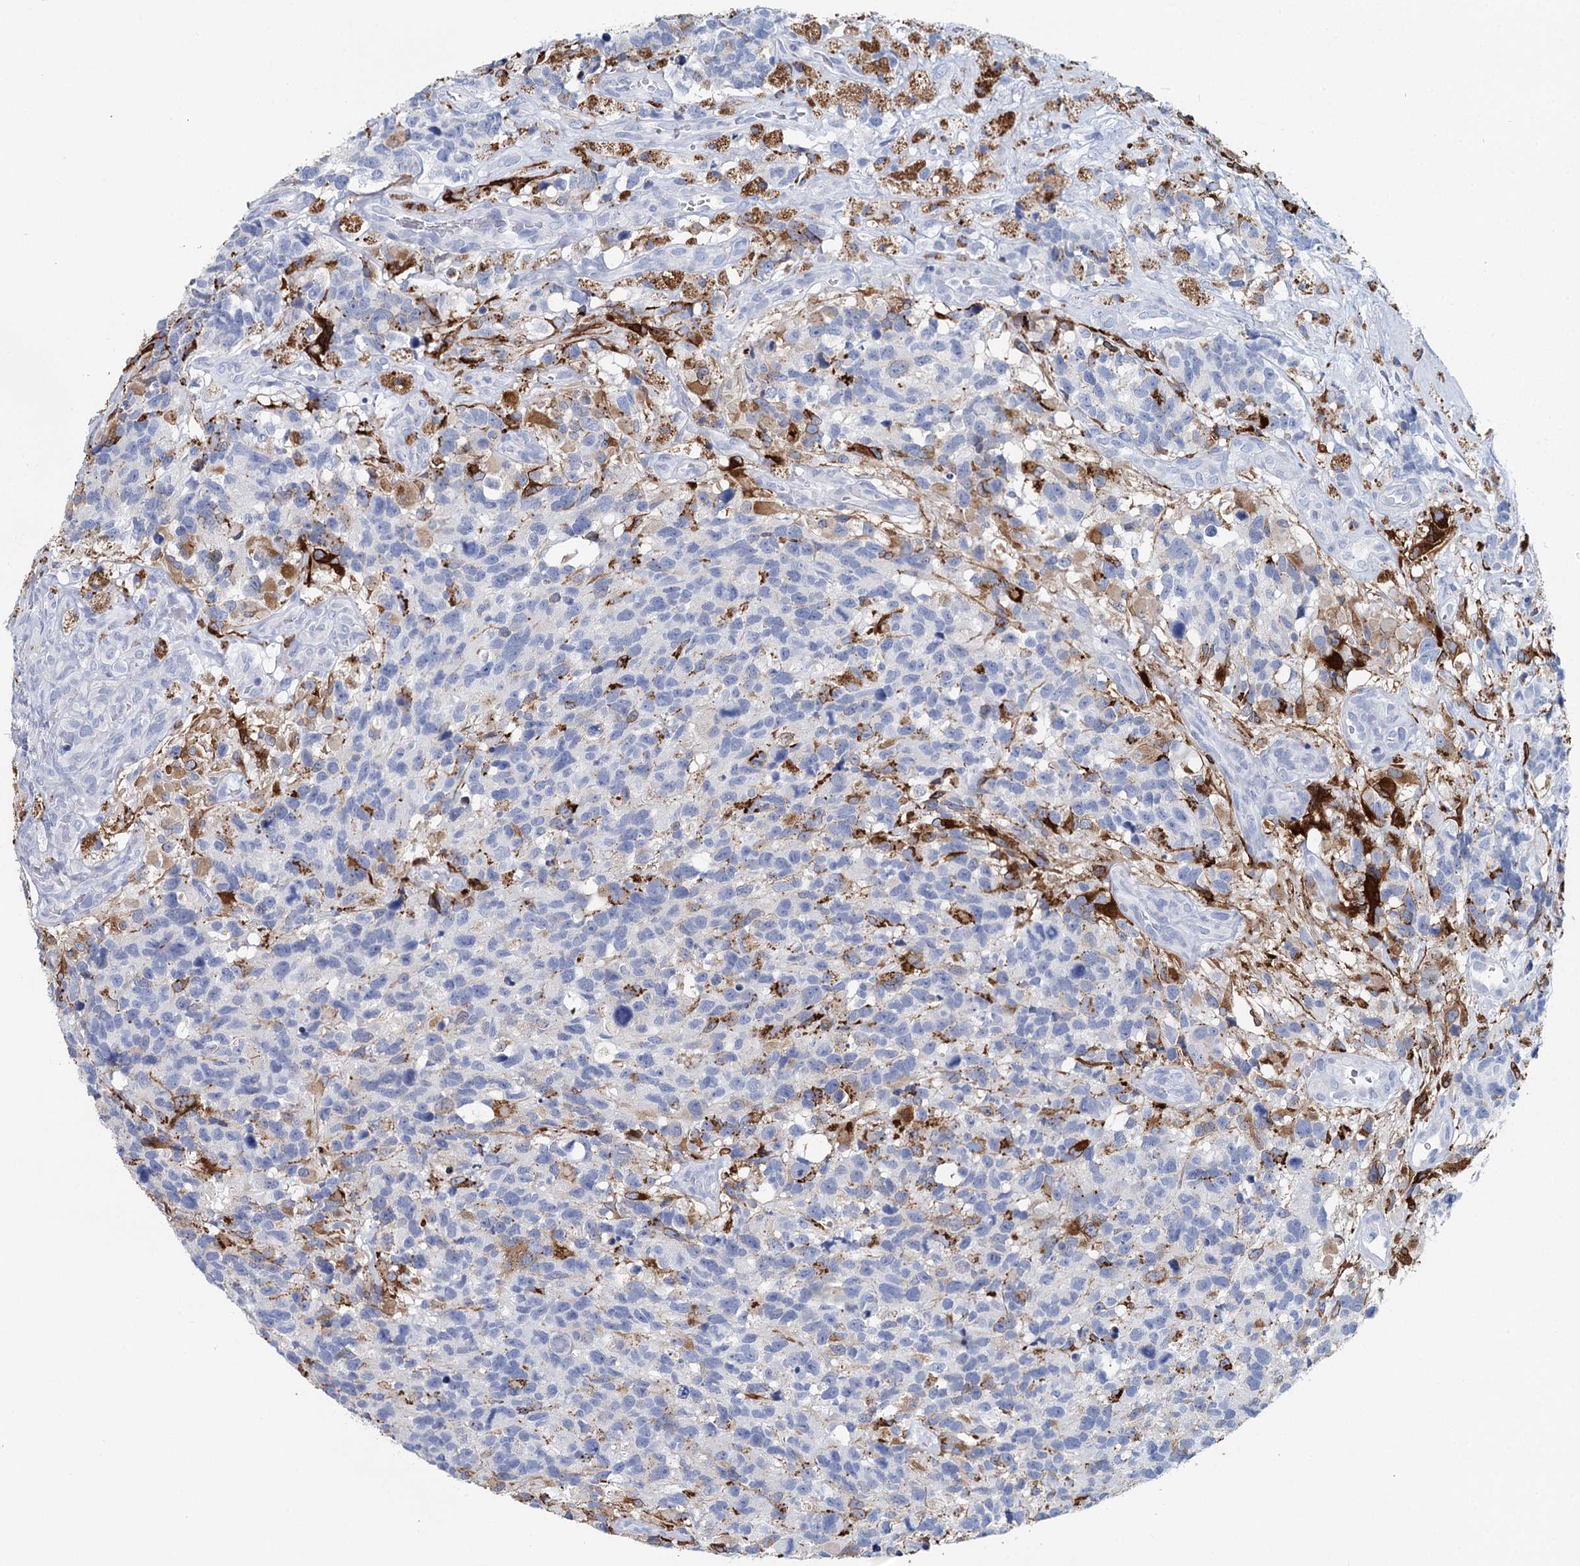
{"staining": {"intensity": "negative", "quantity": "none", "location": "none"}, "tissue": "glioma", "cell_type": "Tumor cells", "image_type": "cancer", "snomed": [{"axis": "morphology", "description": "Glioma, malignant, High grade"}, {"axis": "topography", "description": "Brain"}], "caption": "Photomicrograph shows no significant protein positivity in tumor cells of malignant glioma (high-grade). (Immunohistochemistry, brightfield microscopy, high magnification).", "gene": "METTL7B", "patient": {"sex": "male", "age": 76}}